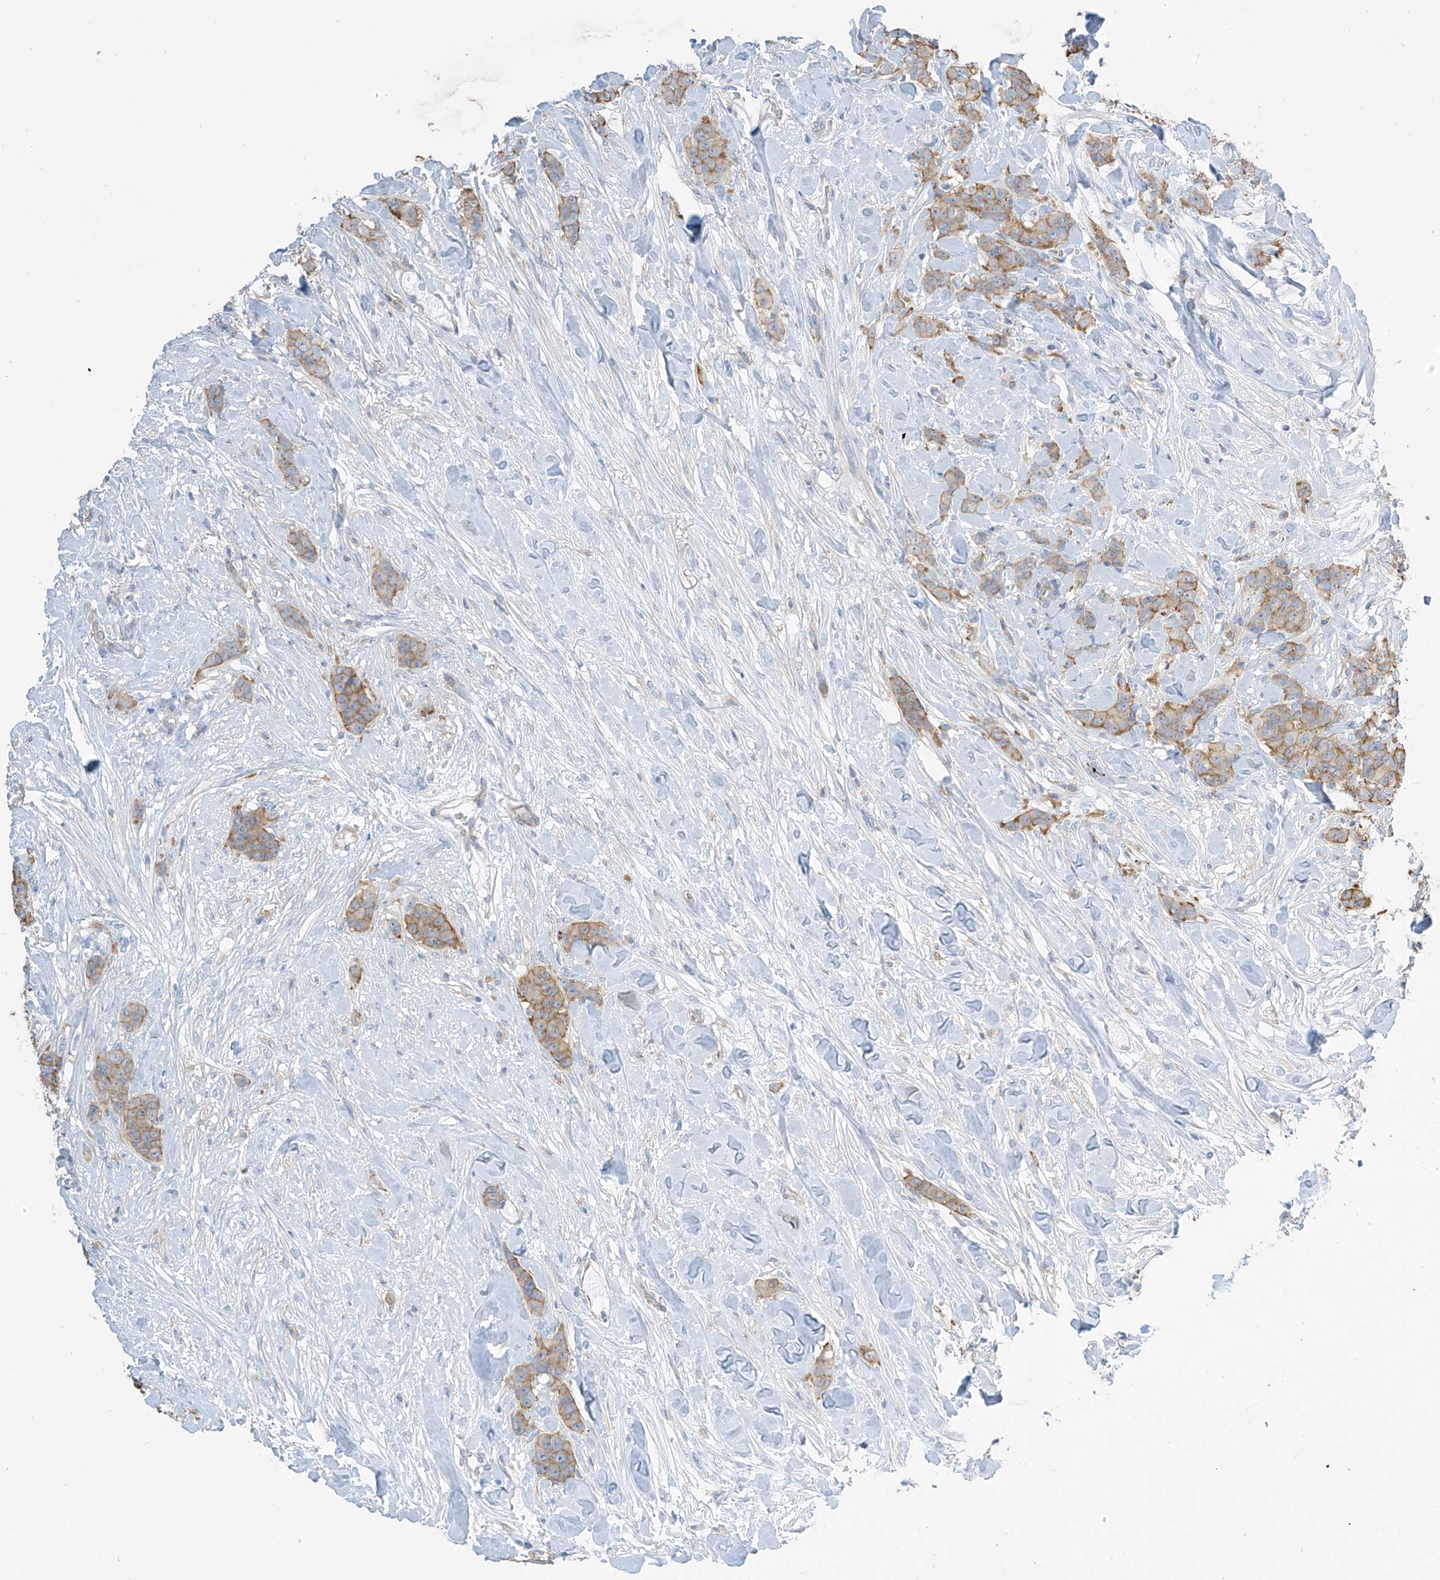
{"staining": {"intensity": "moderate", "quantity": "25%-75%", "location": "cytoplasmic/membranous"}, "tissue": "breast cancer", "cell_type": "Tumor cells", "image_type": "cancer", "snomed": [{"axis": "morphology", "description": "Duct carcinoma"}, {"axis": "topography", "description": "Breast"}], "caption": "Tumor cells display medium levels of moderate cytoplasmic/membranous staining in approximately 25%-75% of cells in invasive ductal carcinoma (breast).", "gene": "ZNF846", "patient": {"sex": "female", "age": 40}}